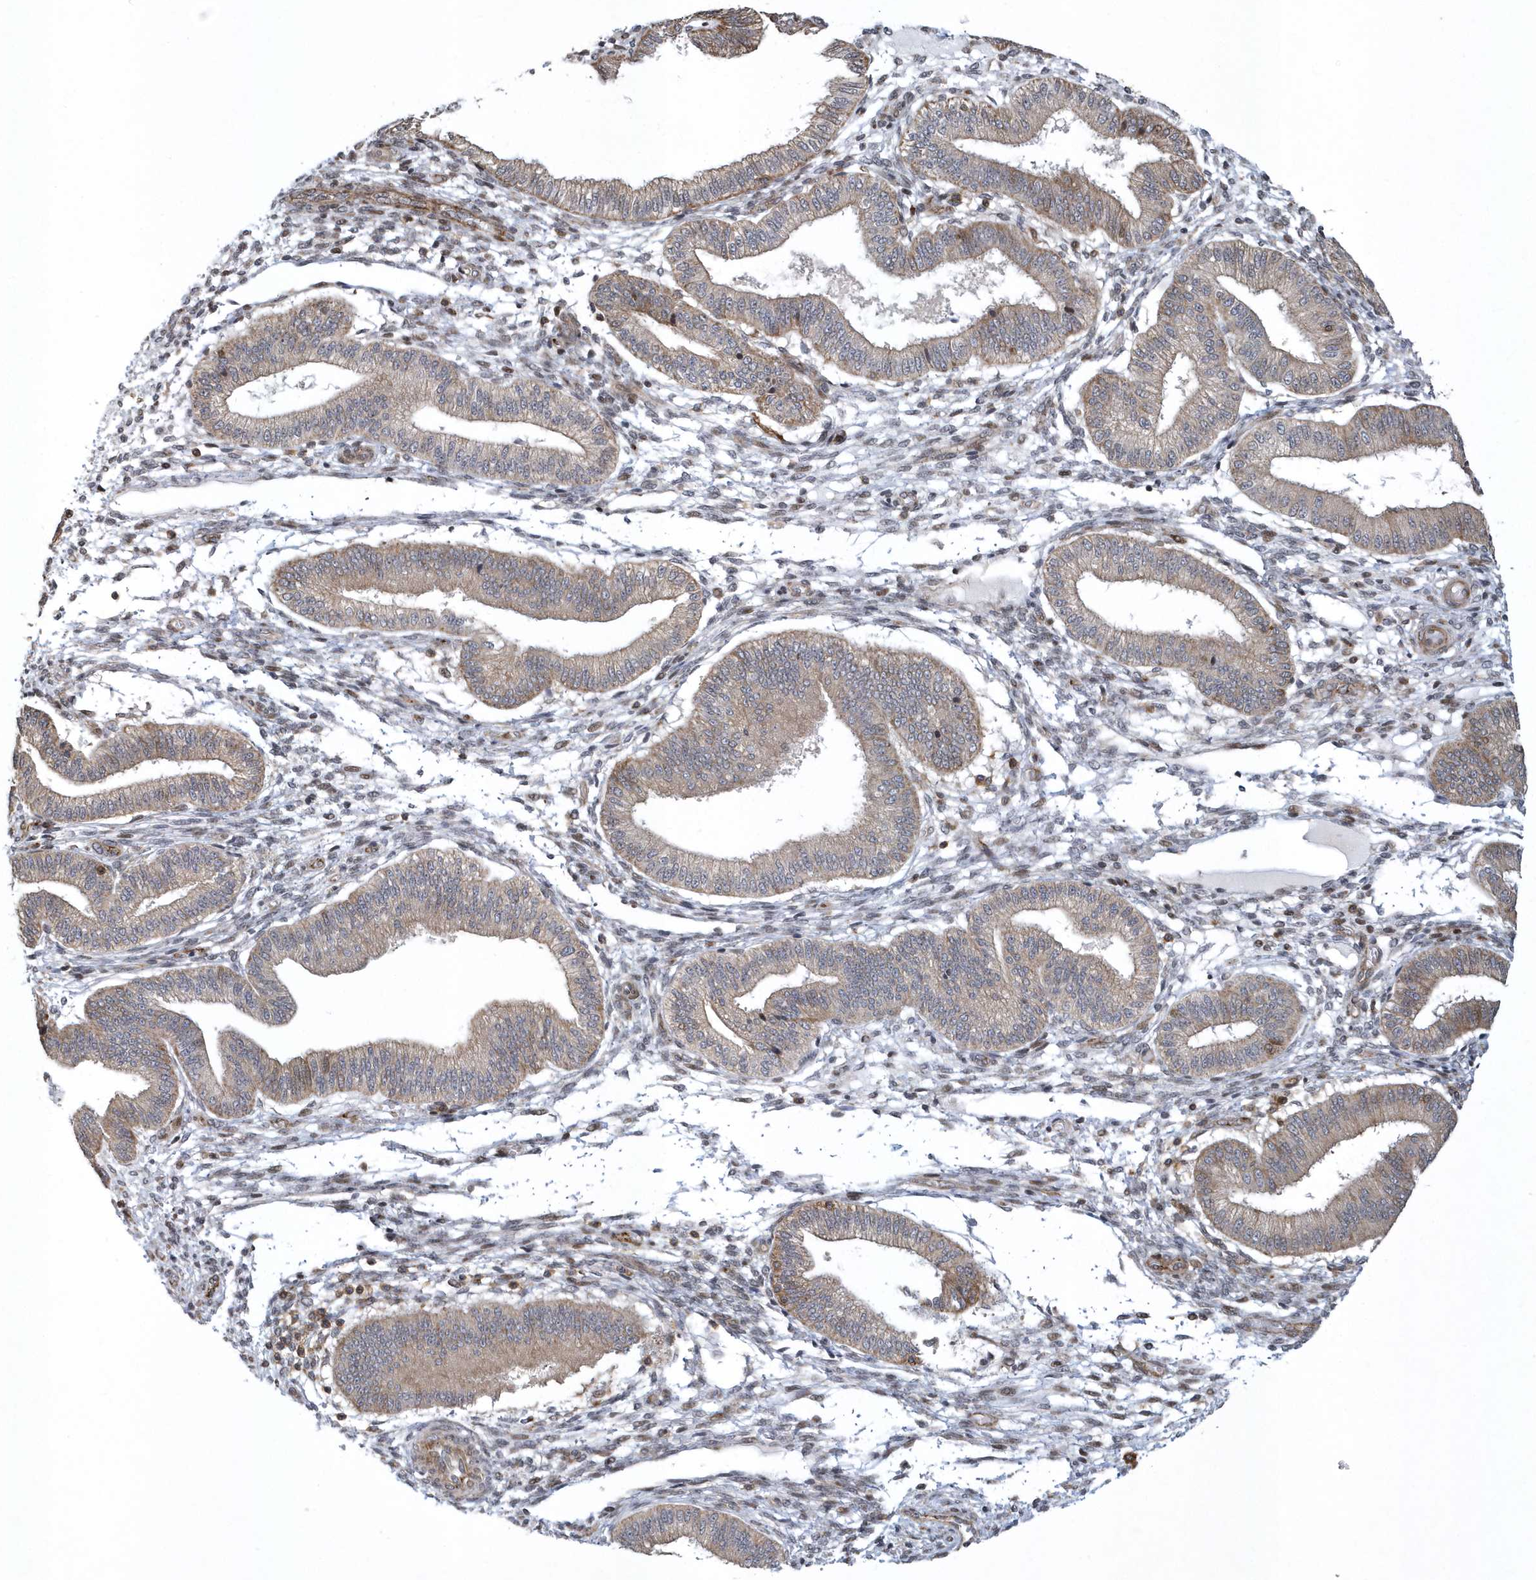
{"staining": {"intensity": "weak", "quantity": "<25%", "location": "cytoplasmic/membranous"}, "tissue": "endometrium", "cell_type": "Cells in endometrial stroma", "image_type": "normal", "snomed": [{"axis": "morphology", "description": "Normal tissue, NOS"}, {"axis": "topography", "description": "Endometrium"}], "caption": "Cells in endometrial stroma are negative for protein expression in unremarkable human endometrium.", "gene": "N4BP2", "patient": {"sex": "female", "age": 39}}